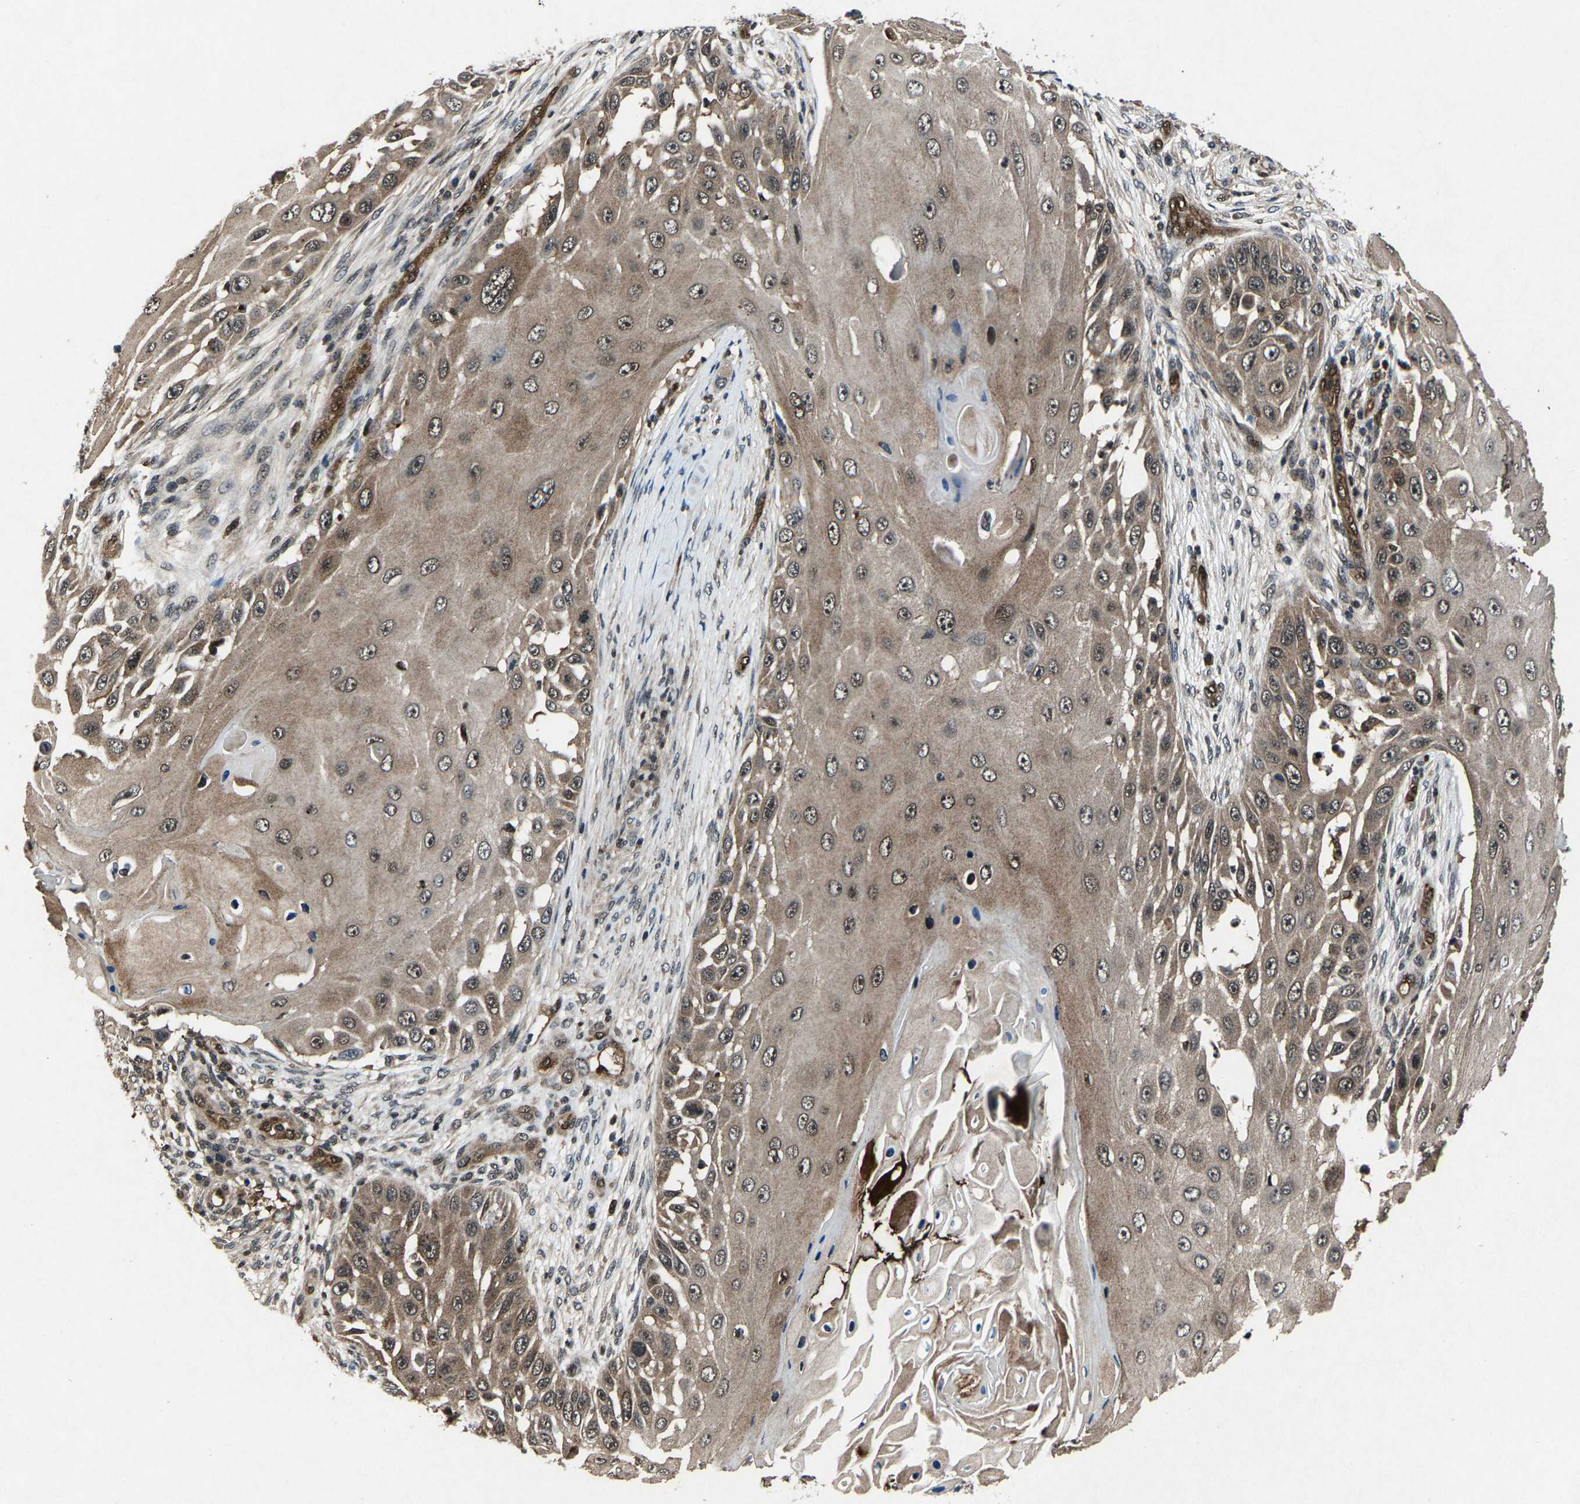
{"staining": {"intensity": "moderate", "quantity": ">75%", "location": "cytoplasmic/membranous,nuclear"}, "tissue": "skin cancer", "cell_type": "Tumor cells", "image_type": "cancer", "snomed": [{"axis": "morphology", "description": "Squamous cell carcinoma, NOS"}, {"axis": "topography", "description": "Skin"}], "caption": "The photomicrograph exhibits immunohistochemical staining of squamous cell carcinoma (skin). There is moderate cytoplasmic/membranous and nuclear positivity is present in approximately >75% of tumor cells.", "gene": "ATXN3", "patient": {"sex": "female", "age": 44}}